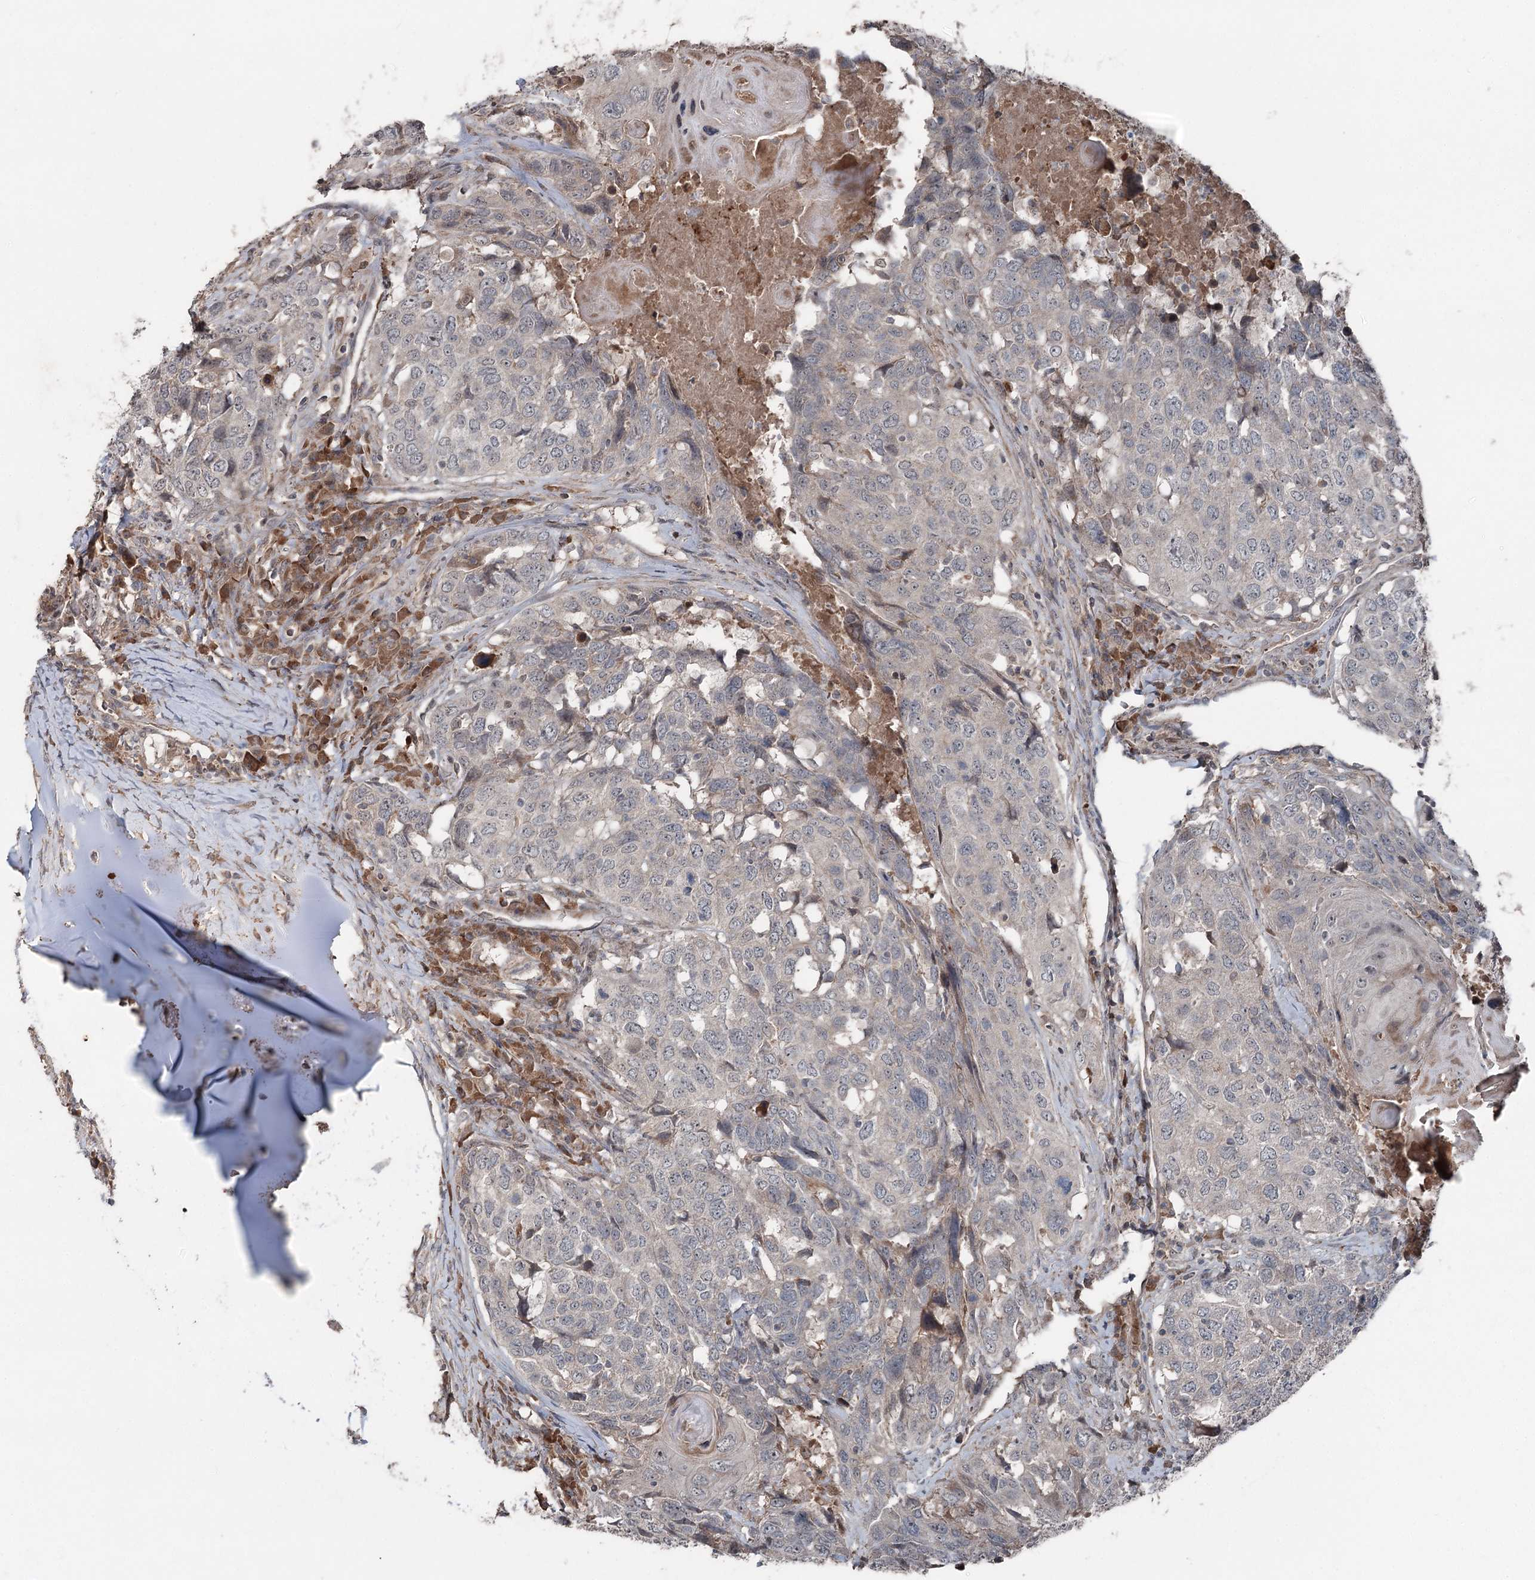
{"staining": {"intensity": "negative", "quantity": "none", "location": "none"}, "tissue": "head and neck cancer", "cell_type": "Tumor cells", "image_type": "cancer", "snomed": [{"axis": "morphology", "description": "Squamous cell carcinoma, NOS"}, {"axis": "topography", "description": "Head-Neck"}], "caption": "Head and neck cancer (squamous cell carcinoma) was stained to show a protein in brown. There is no significant positivity in tumor cells.", "gene": "MAPK8IP2", "patient": {"sex": "male", "age": 66}}